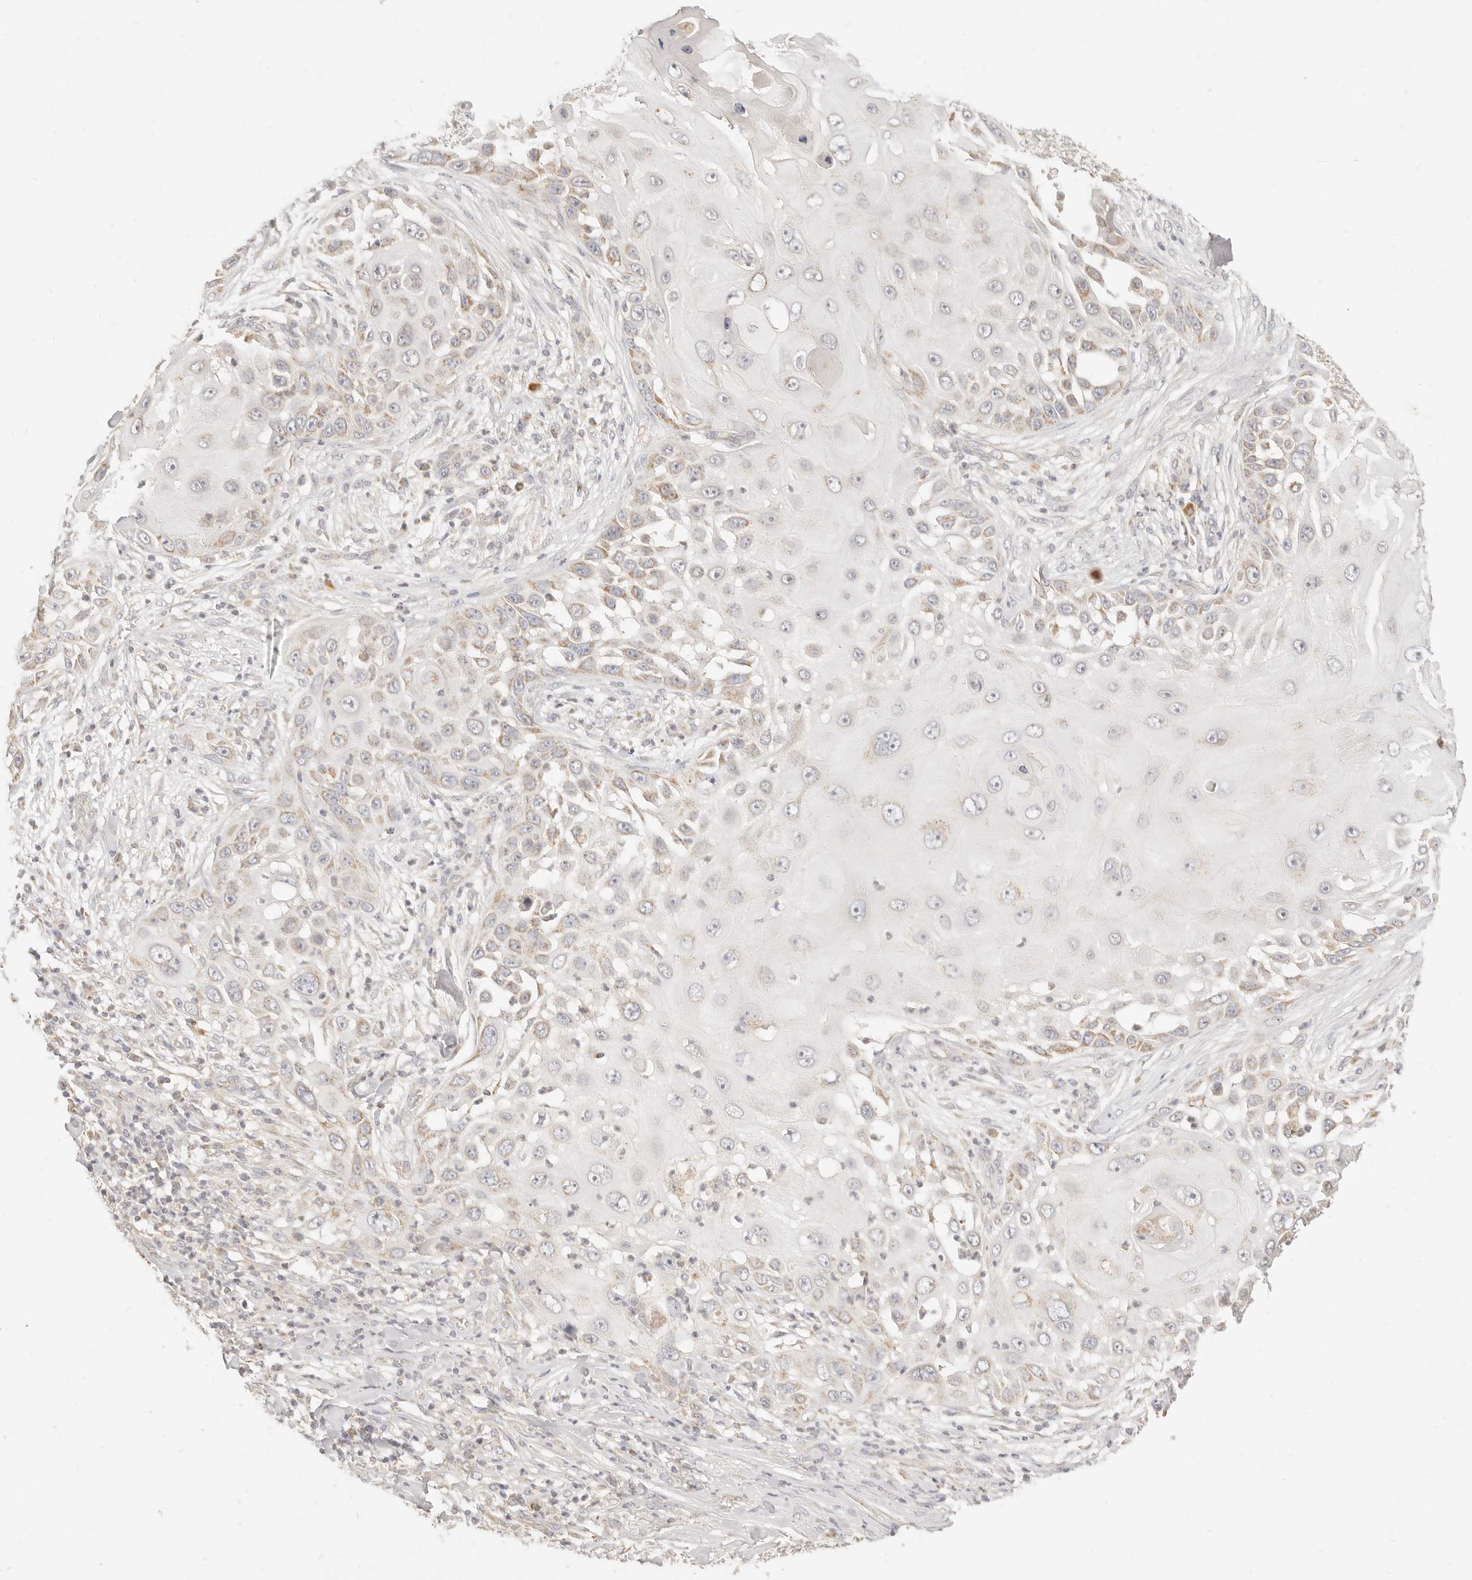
{"staining": {"intensity": "weak", "quantity": "25%-75%", "location": "cytoplasmic/membranous"}, "tissue": "skin cancer", "cell_type": "Tumor cells", "image_type": "cancer", "snomed": [{"axis": "morphology", "description": "Squamous cell carcinoma, NOS"}, {"axis": "topography", "description": "Skin"}], "caption": "An immunohistochemistry (IHC) photomicrograph of tumor tissue is shown. Protein staining in brown labels weak cytoplasmic/membranous positivity in skin cancer within tumor cells.", "gene": "CPLANE2", "patient": {"sex": "female", "age": 44}}